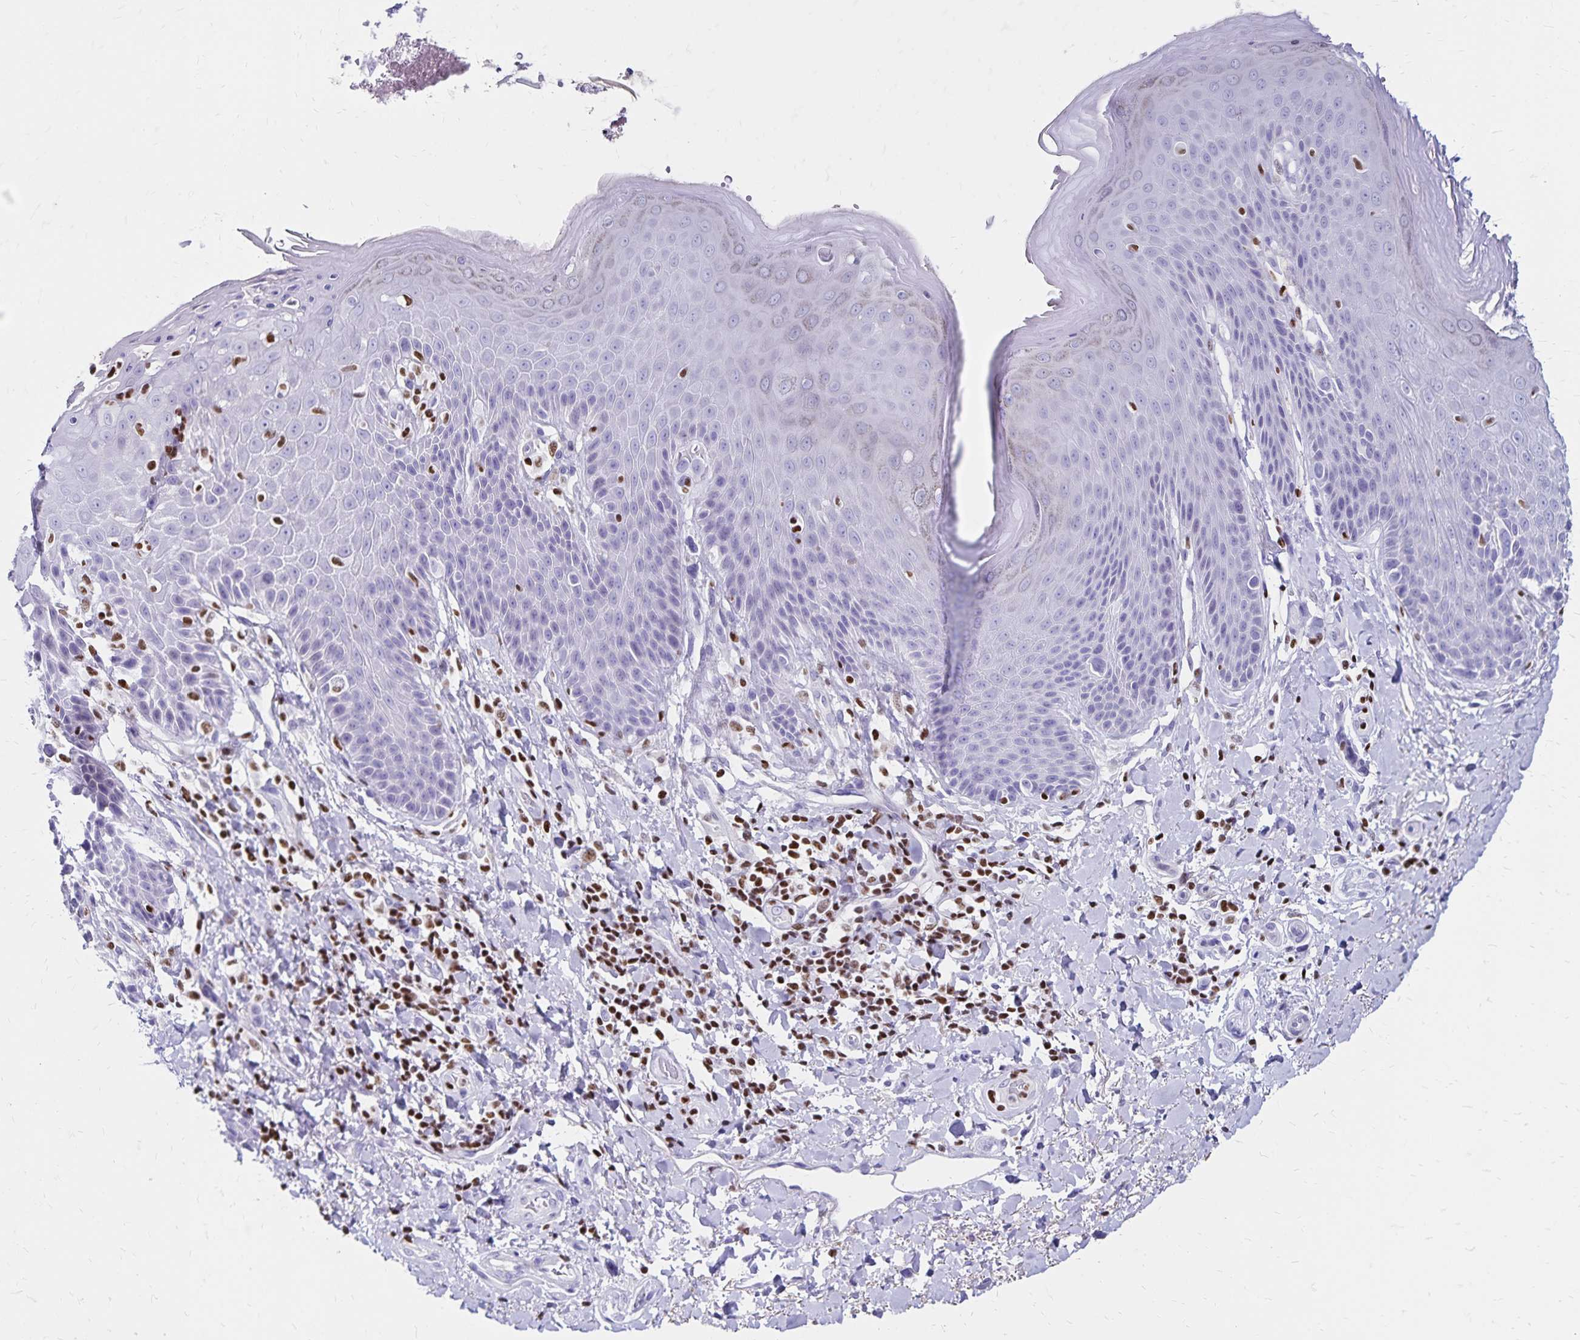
{"staining": {"intensity": "negative", "quantity": "none", "location": "none"}, "tissue": "skin", "cell_type": "Epidermal cells", "image_type": "normal", "snomed": [{"axis": "morphology", "description": "Normal tissue, NOS"}, {"axis": "topography", "description": "Anal"}, {"axis": "topography", "description": "Peripheral nerve tissue"}], "caption": "Histopathology image shows no protein expression in epidermal cells of normal skin. Brightfield microscopy of immunohistochemistry (IHC) stained with DAB (3,3'-diaminobenzidine) (brown) and hematoxylin (blue), captured at high magnification.", "gene": "IKZF1", "patient": {"sex": "male", "age": 51}}